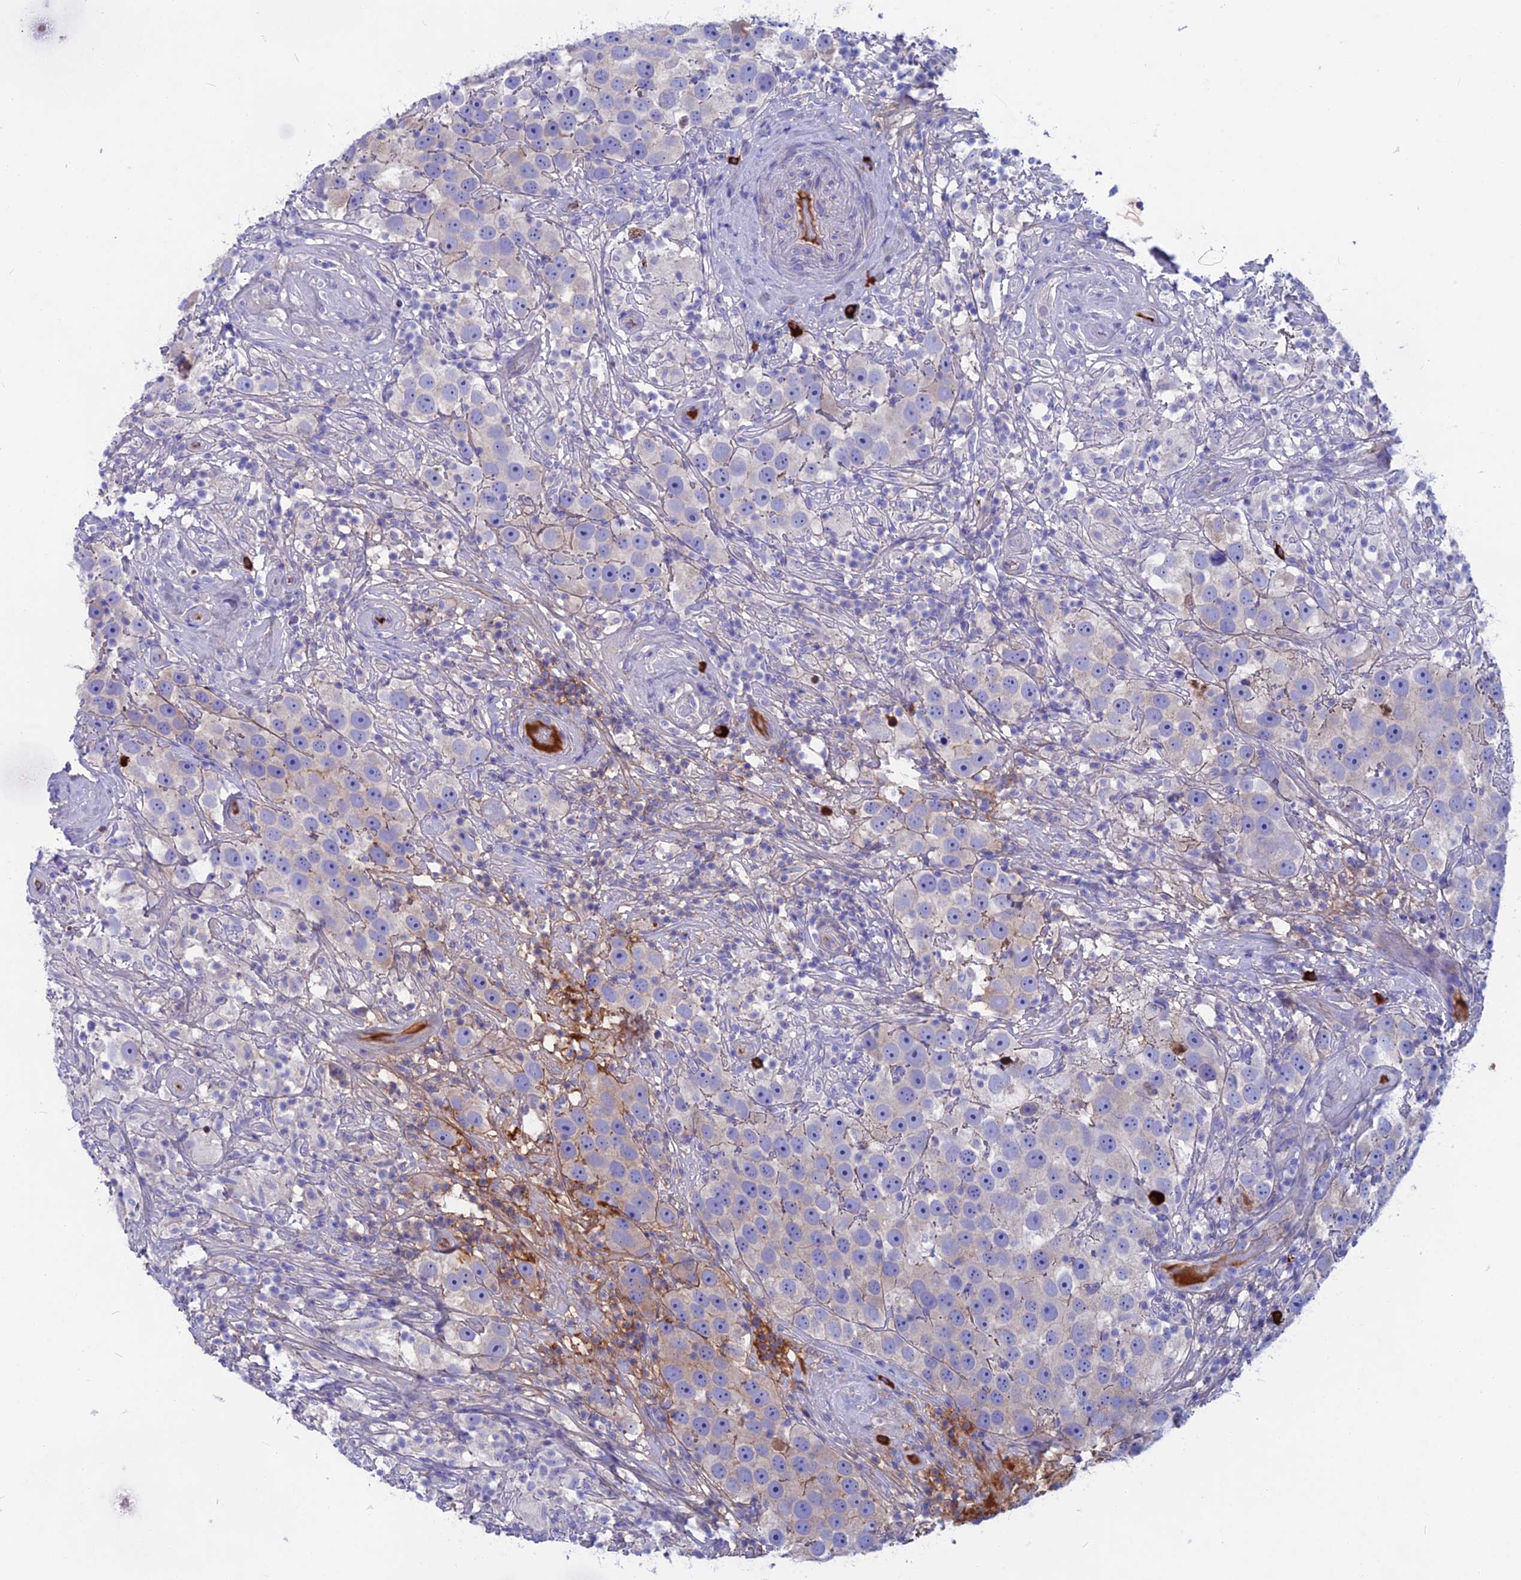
{"staining": {"intensity": "negative", "quantity": "none", "location": "none"}, "tissue": "testis cancer", "cell_type": "Tumor cells", "image_type": "cancer", "snomed": [{"axis": "morphology", "description": "Seminoma, NOS"}, {"axis": "topography", "description": "Testis"}], "caption": "DAB immunohistochemical staining of human seminoma (testis) displays no significant positivity in tumor cells.", "gene": "SNAP91", "patient": {"sex": "male", "age": 49}}